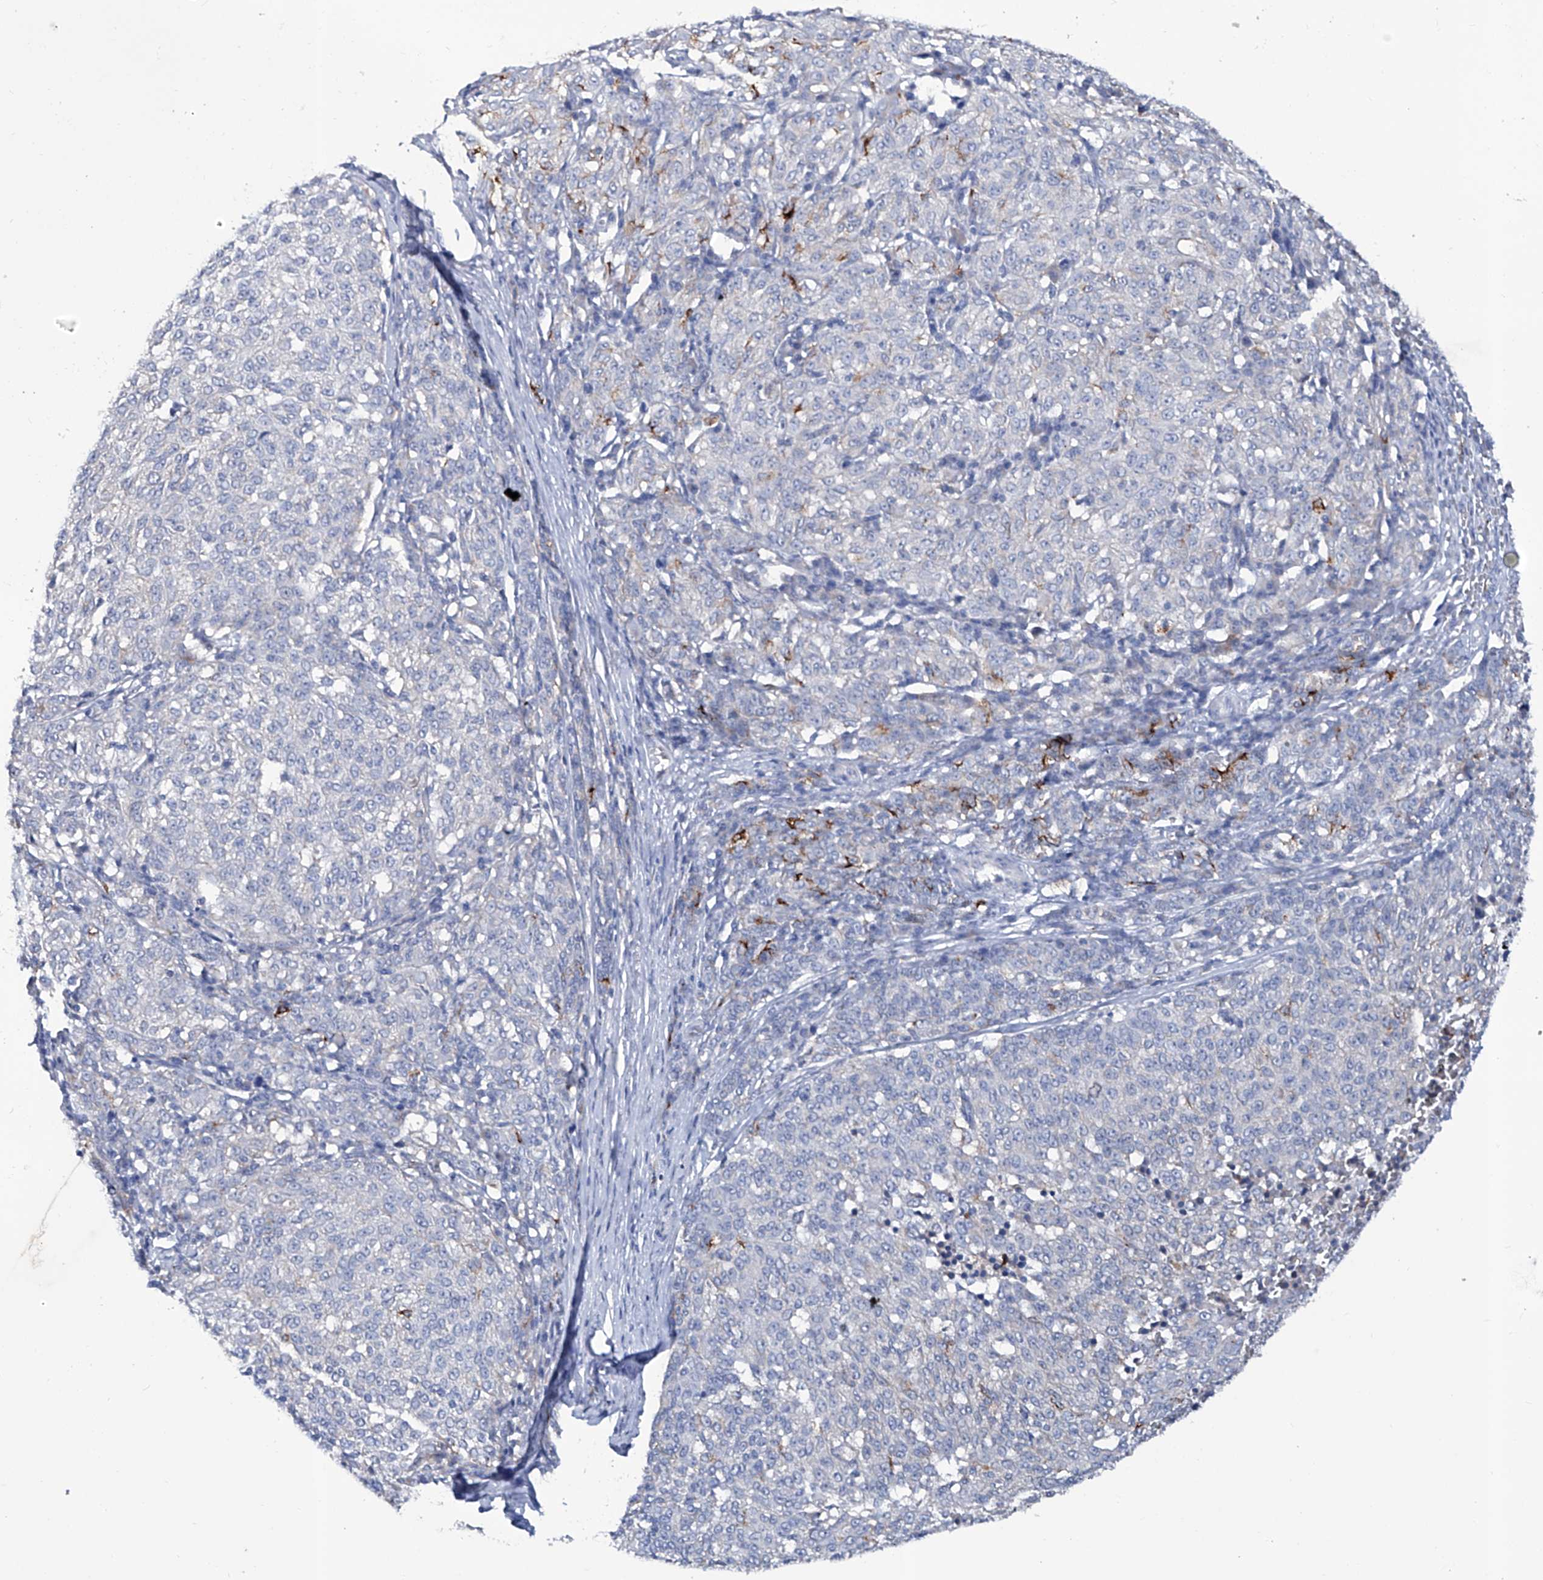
{"staining": {"intensity": "negative", "quantity": "none", "location": "none"}, "tissue": "melanoma", "cell_type": "Tumor cells", "image_type": "cancer", "snomed": [{"axis": "morphology", "description": "Malignant melanoma, NOS"}, {"axis": "topography", "description": "Skin"}], "caption": "Melanoma stained for a protein using immunohistochemistry (IHC) reveals no expression tumor cells.", "gene": "KLHL17", "patient": {"sex": "female", "age": 72}}